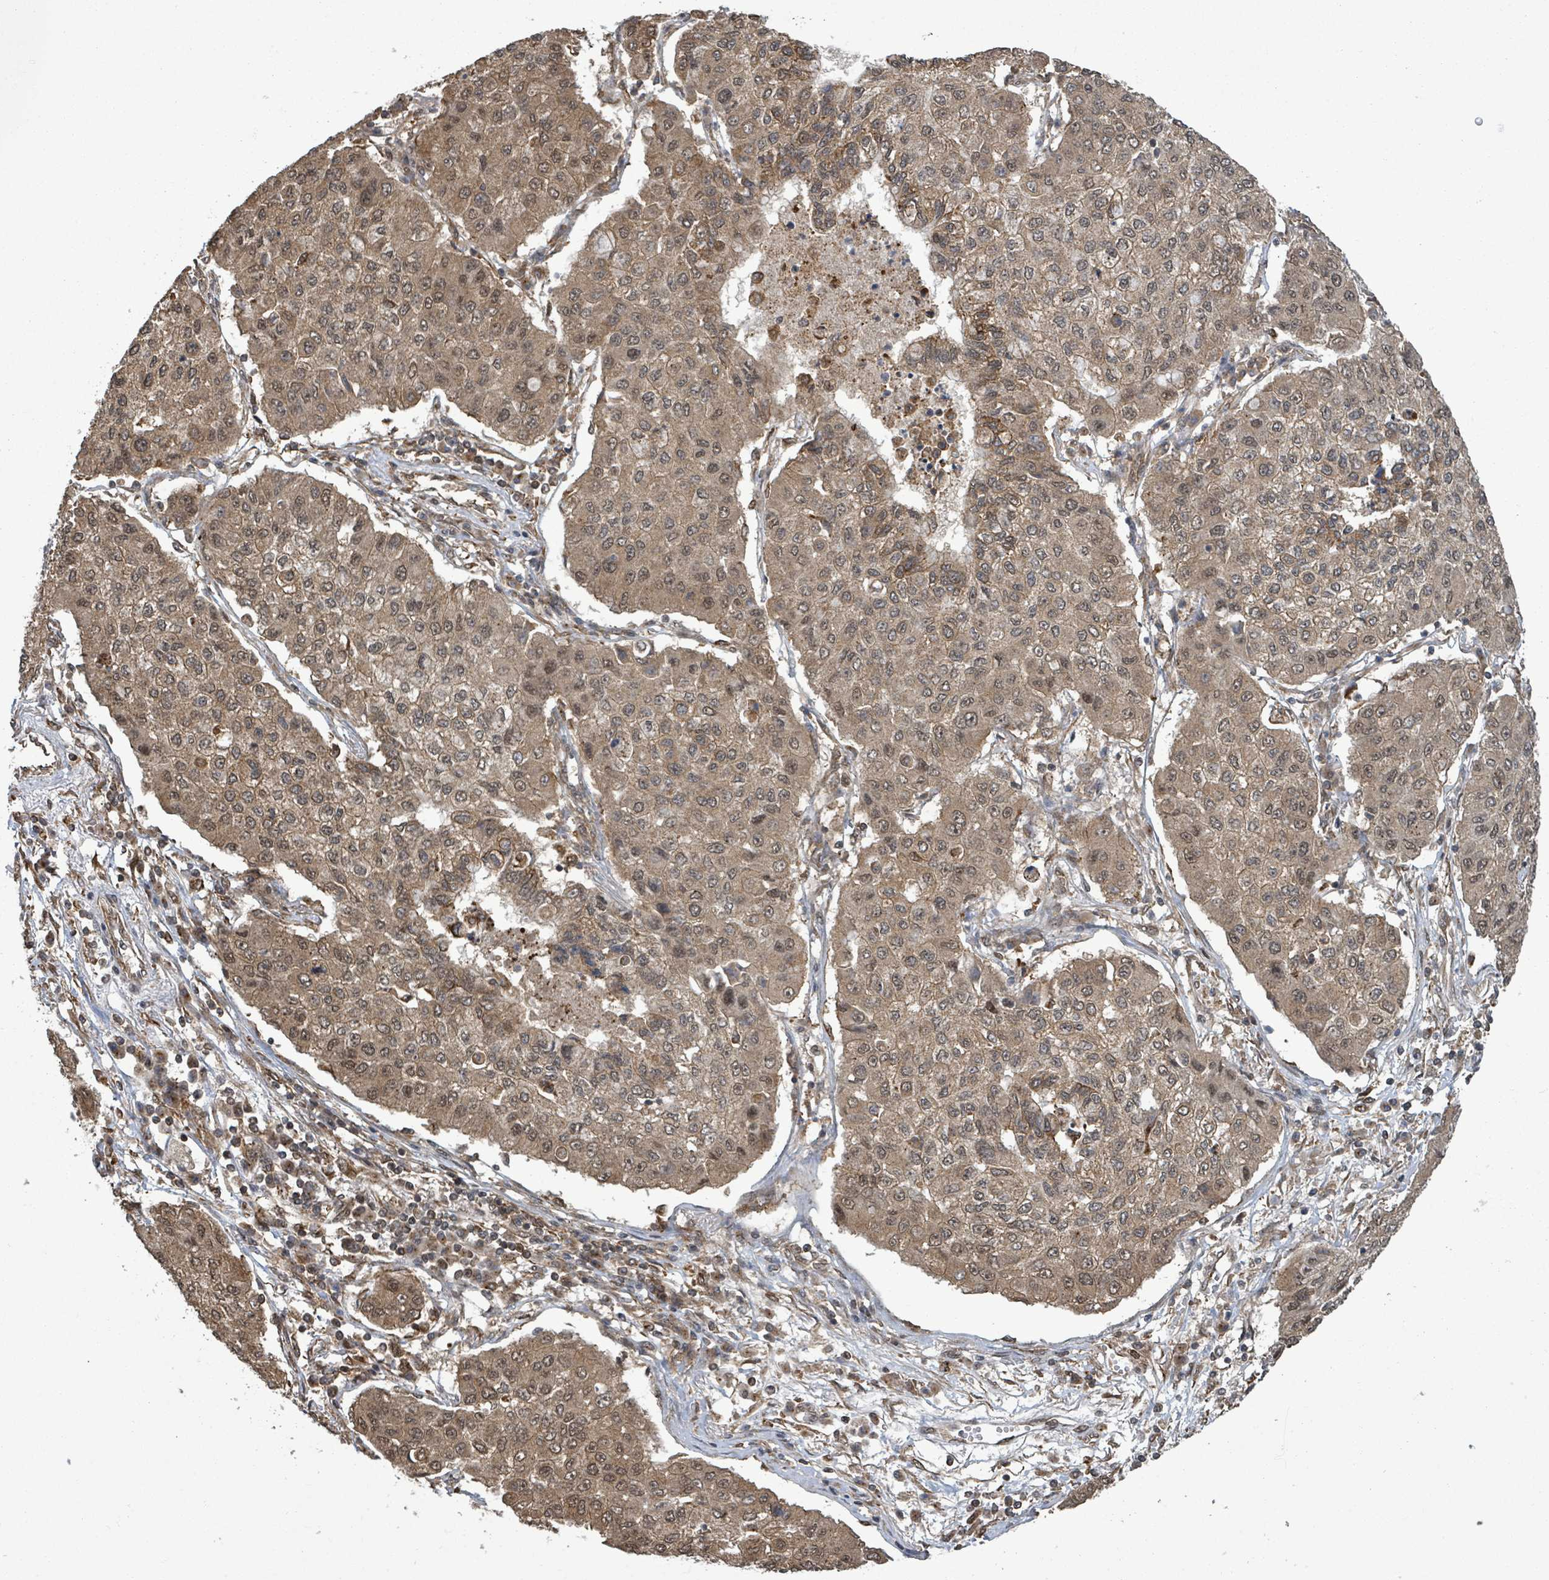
{"staining": {"intensity": "moderate", "quantity": ">75%", "location": "cytoplasmic/membranous,nuclear"}, "tissue": "lung cancer", "cell_type": "Tumor cells", "image_type": "cancer", "snomed": [{"axis": "morphology", "description": "Squamous cell carcinoma, NOS"}, {"axis": "topography", "description": "Lung"}], "caption": "Squamous cell carcinoma (lung) tissue reveals moderate cytoplasmic/membranous and nuclear expression in about >75% of tumor cells, visualized by immunohistochemistry. The staining is performed using DAB brown chromogen to label protein expression. The nuclei are counter-stained blue using hematoxylin.", "gene": "KLC1", "patient": {"sex": "male", "age": 74}}